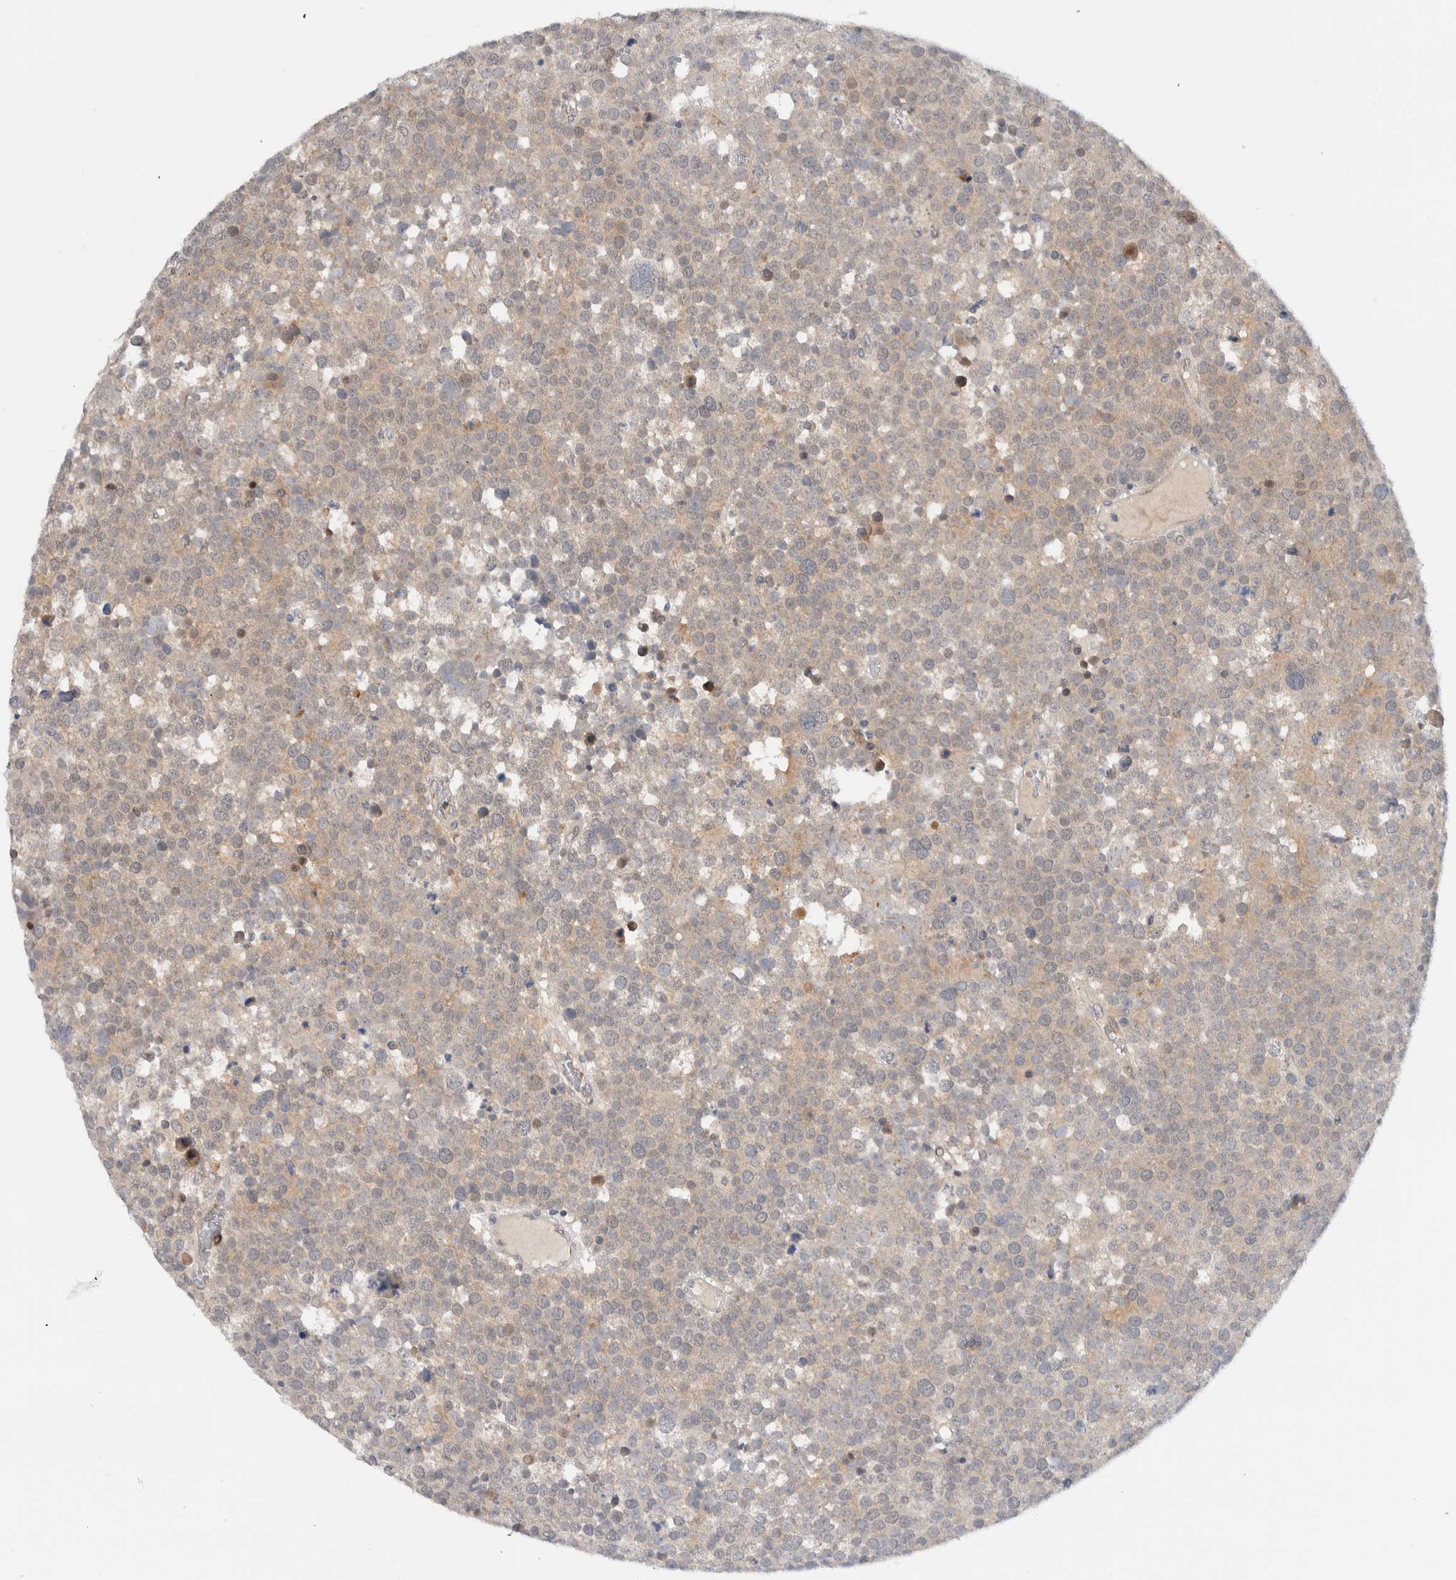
{"staining": {"intensity": "weak", "quantity": "25%-75%", "location": "cytoplasmic/membranous"}, "tissue": "testis cancer", "cell_type": "Tumor cells", "image_type": "cancer", "snomed": [{"axis": "morphology", "description": "Seminoma, NOS"}, {"axis": "topography", "description": "Testis"}], "caption": "Approximately 25%-75% of tumor cells in seminoma (testis) exhibit weak cytoplasmic/membranous protein positivity as visualized by brown immunohistochemical staining.", "gene": "NCR3LG1", "patient": {"sex": "male", "age": 71}}